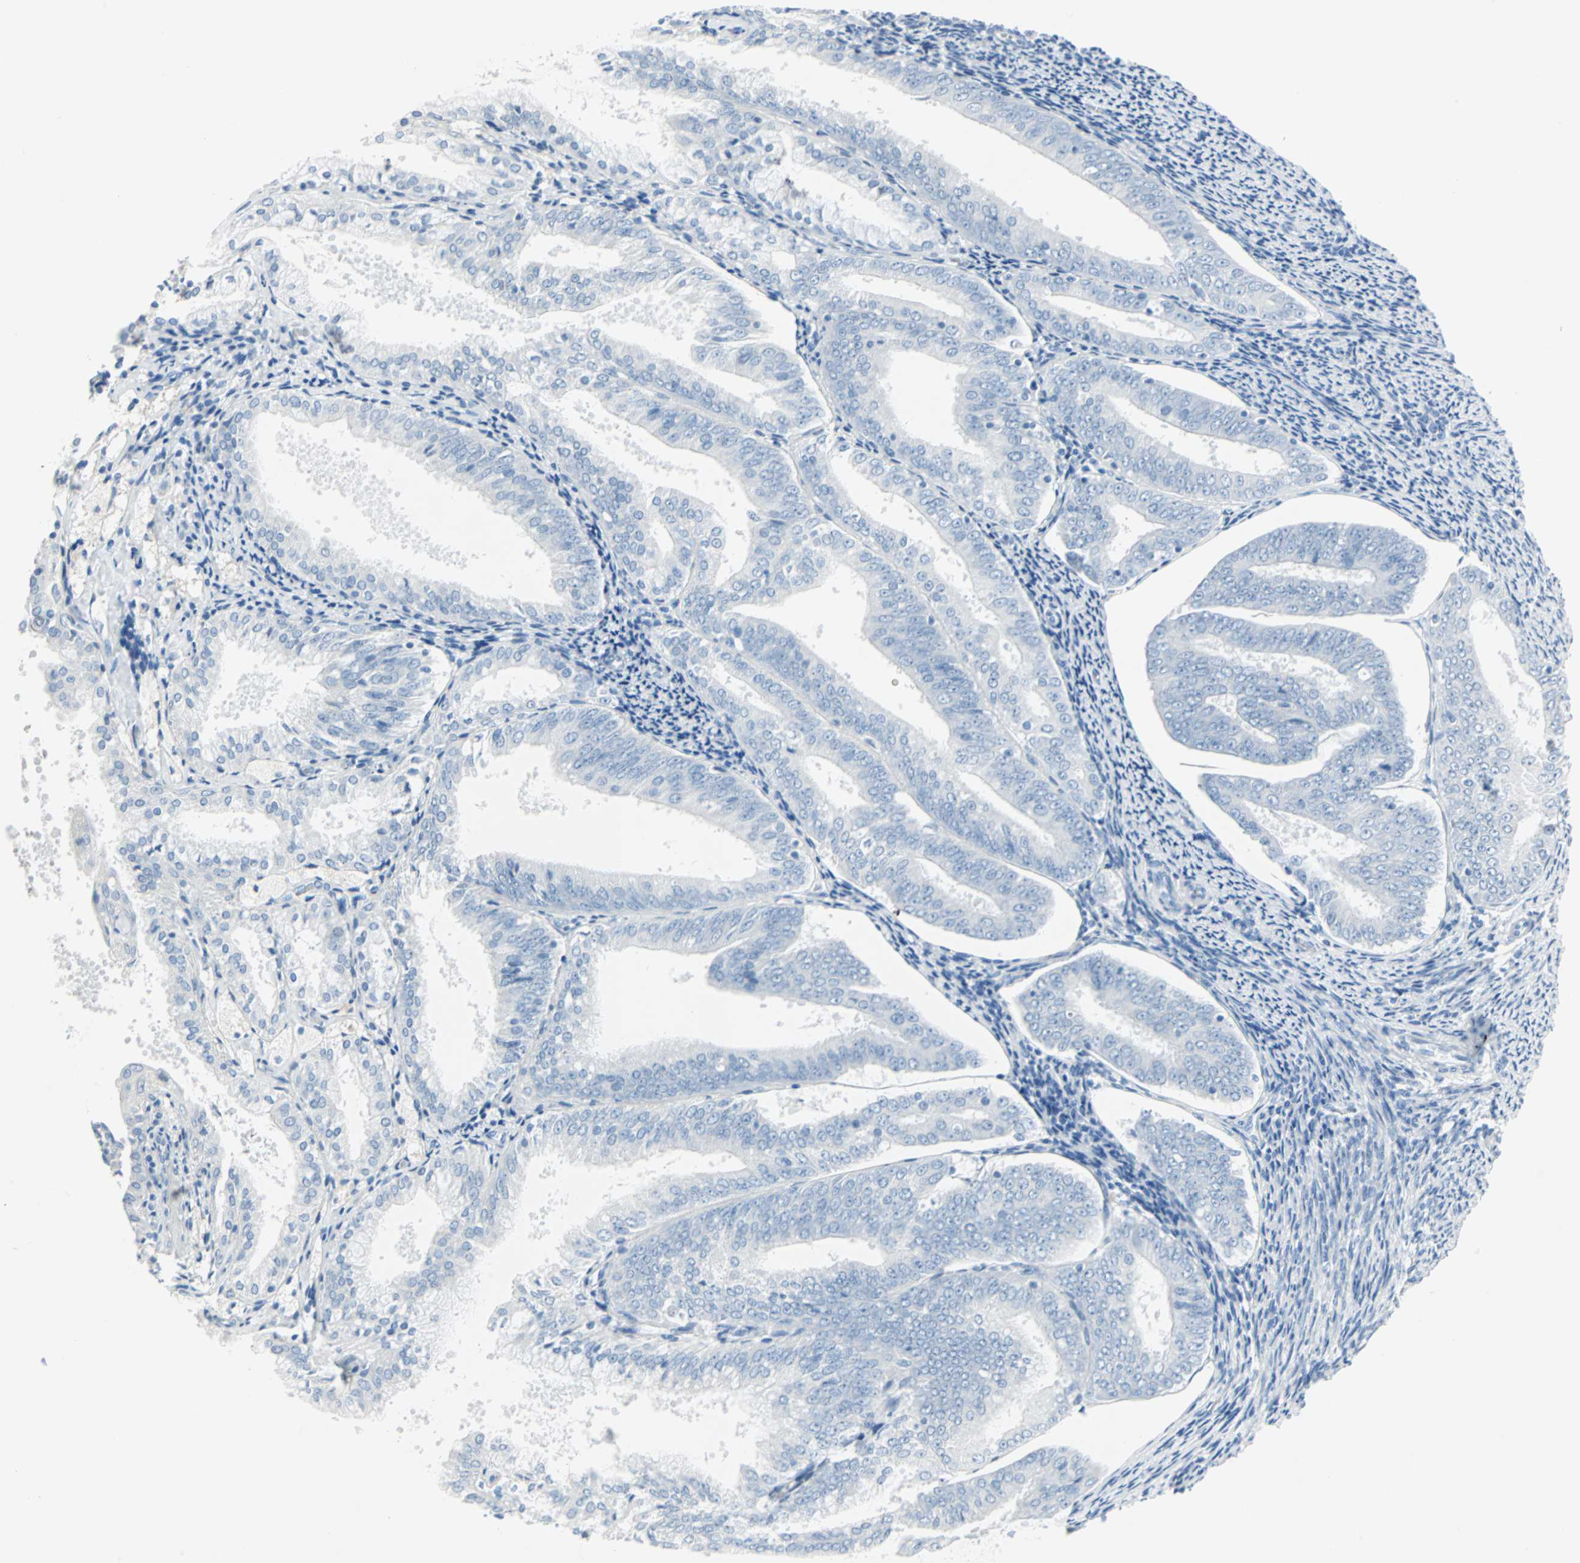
{"staining": {"intensity": "negative", "quantity": "none", "location": "none"}, "tissue": "endometrial cancer", "cell_type": "Tumor cells", "image_type": "cancer", "snomed": [{"axis": "morphology", "description": "Adenocarcinoma, NOS"}, {"axis": "topography", "description": "Endometrium"}], "caption": "The image shows no significant staining in tumor cells of adenocarcinoma (endometrial). (DAB IHC, high magnification).", "gene": "STX1A", "patient": {"sex": "female", "age": 63}}